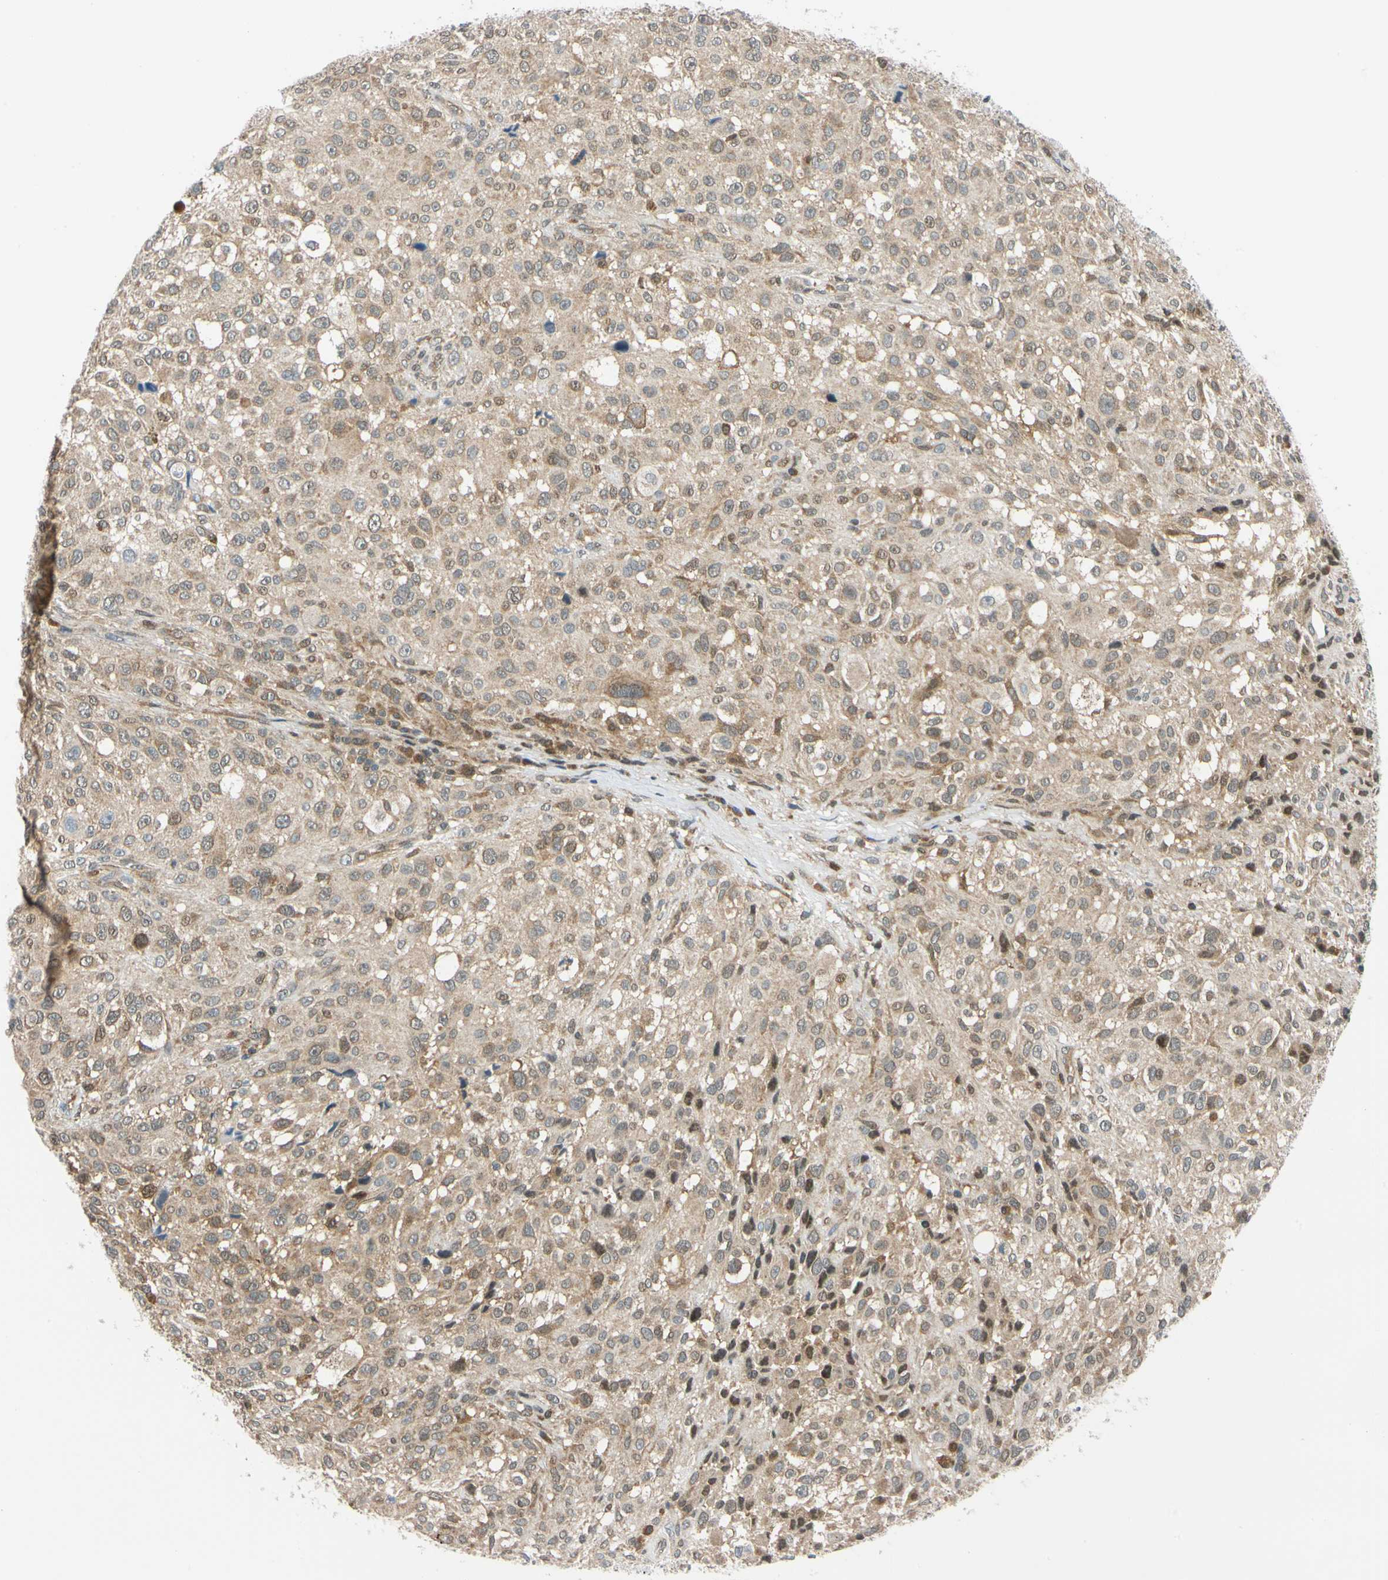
{"staining": {"intensity": "moderate", "quantity": "25%-75%", "location": "cytoplasmic/membranous"}, "tissue": "melanoma", "cell_type": "Tumor cells", "image_type": "cancer", "snomed": [{"axis": "morphology", "description": "Necrosis, NOS"}, {"axis": "morphology", "description": "Malignant melanoma, NOS"}, {"axis": "topography", "description": "Skin"}], "caption": "Immunohistochemistry image of human malignant melanoma stained for a protein (brown), which demonstrates medium levels of moderate cytoplasmic/membranous staining in about 25%-75% of tumor cells.", "gene": "MAPK9", "patient": {"sex": "female", "age": 87}}